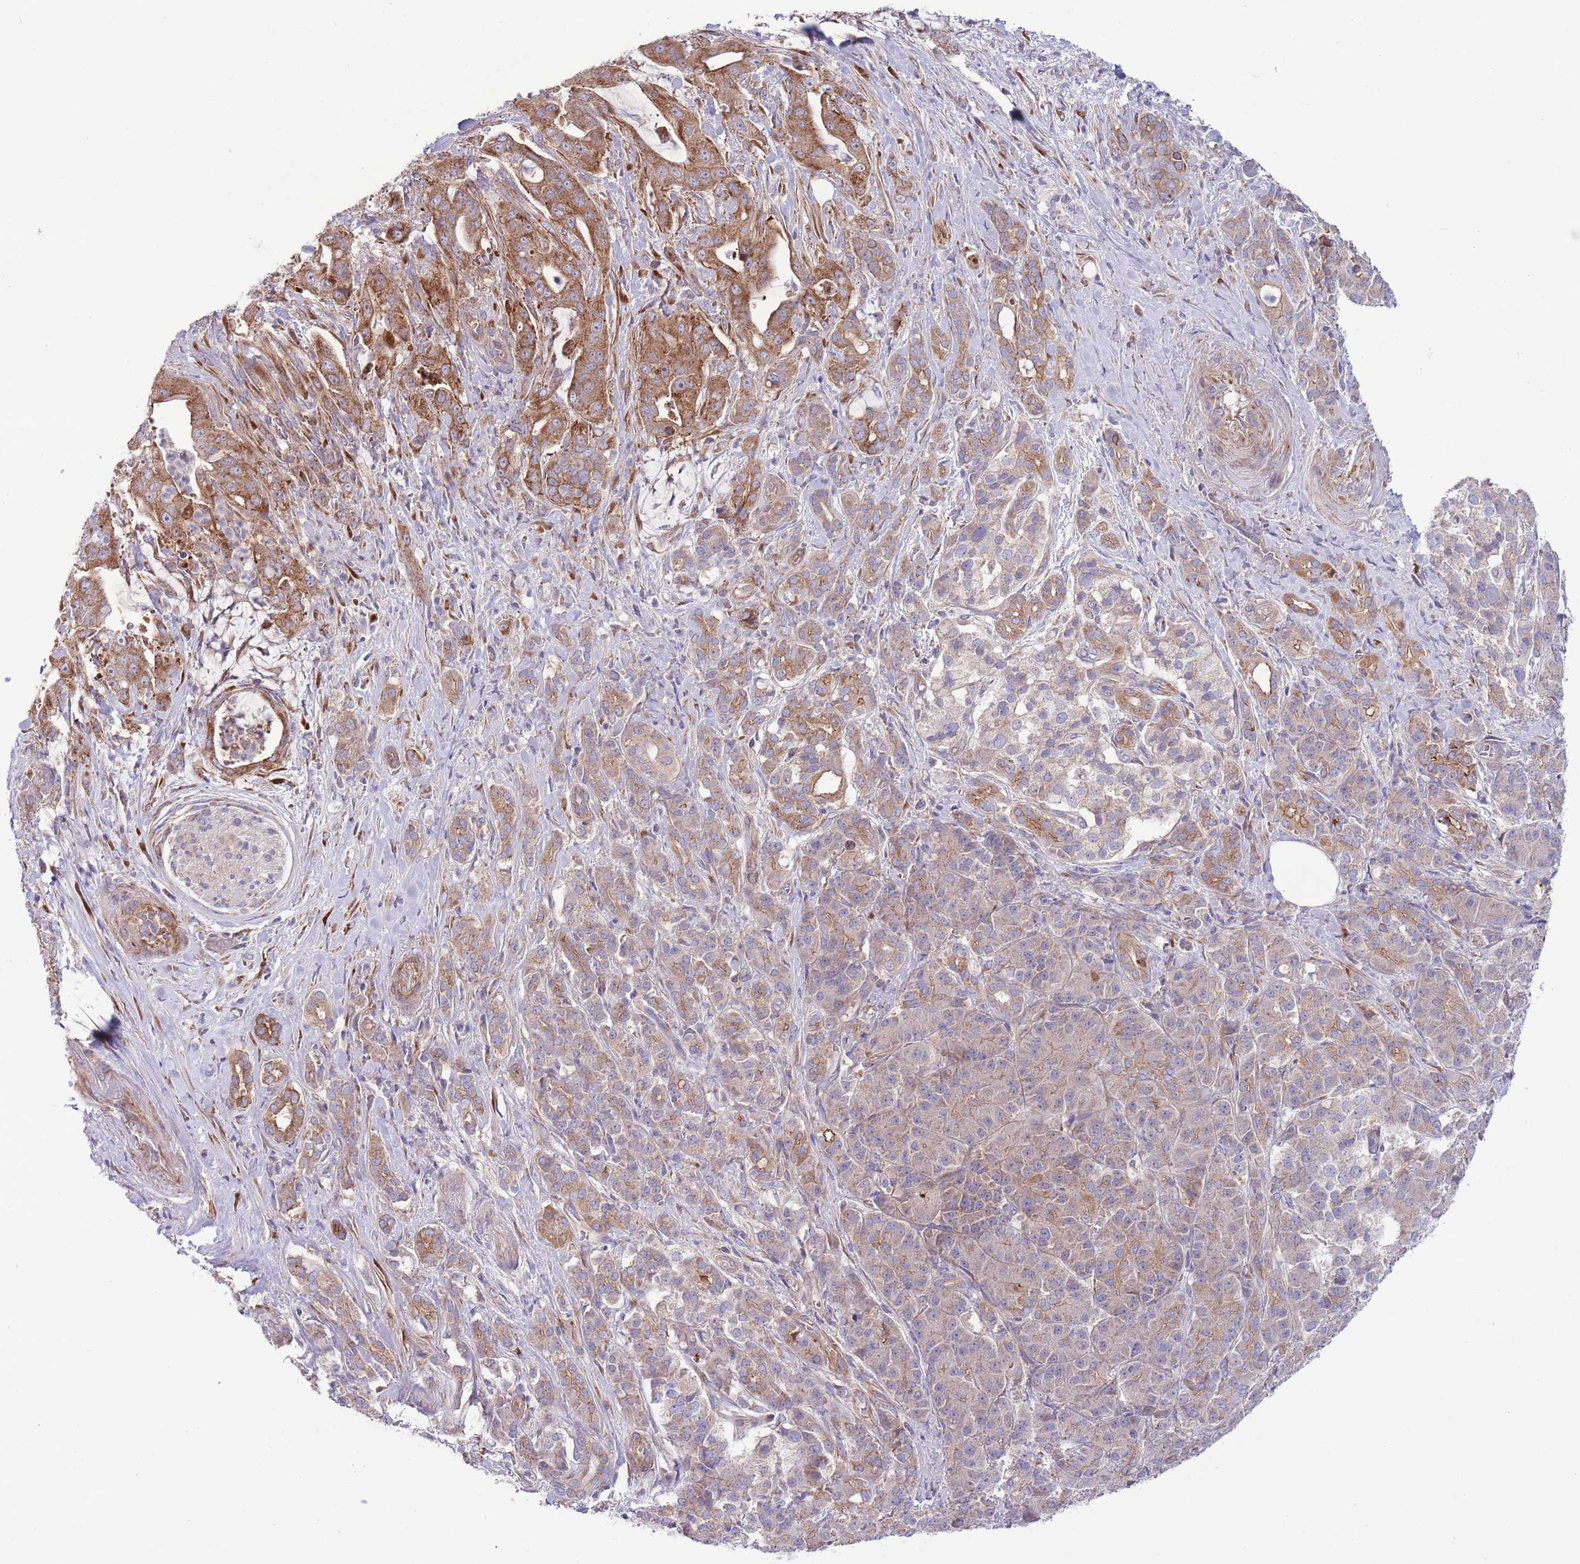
{"staining": {"intensity": "strong", "quantity": ">75%", "location": "cytoplasmic/membranous"}, "tissue": "pancreatic cancer", "cell_type": "Tumor cells", "image_type": "cancer", "snomed": [{"axis": "morphology", "description": "Adenocarcinoma, NOS"}, {"axis": "topography", "description": "Pancreas"}], "caption": "High-power microscopy captured an immunohistochemistry (IHC) micrograph of pancreatic cancer (adenocarcinoma), revealing strong cytoplasmic/membranous expression in about >75% of tumor cells.", "gene": "TOMM5", "patient": {"sex": "male", "age": 57}}